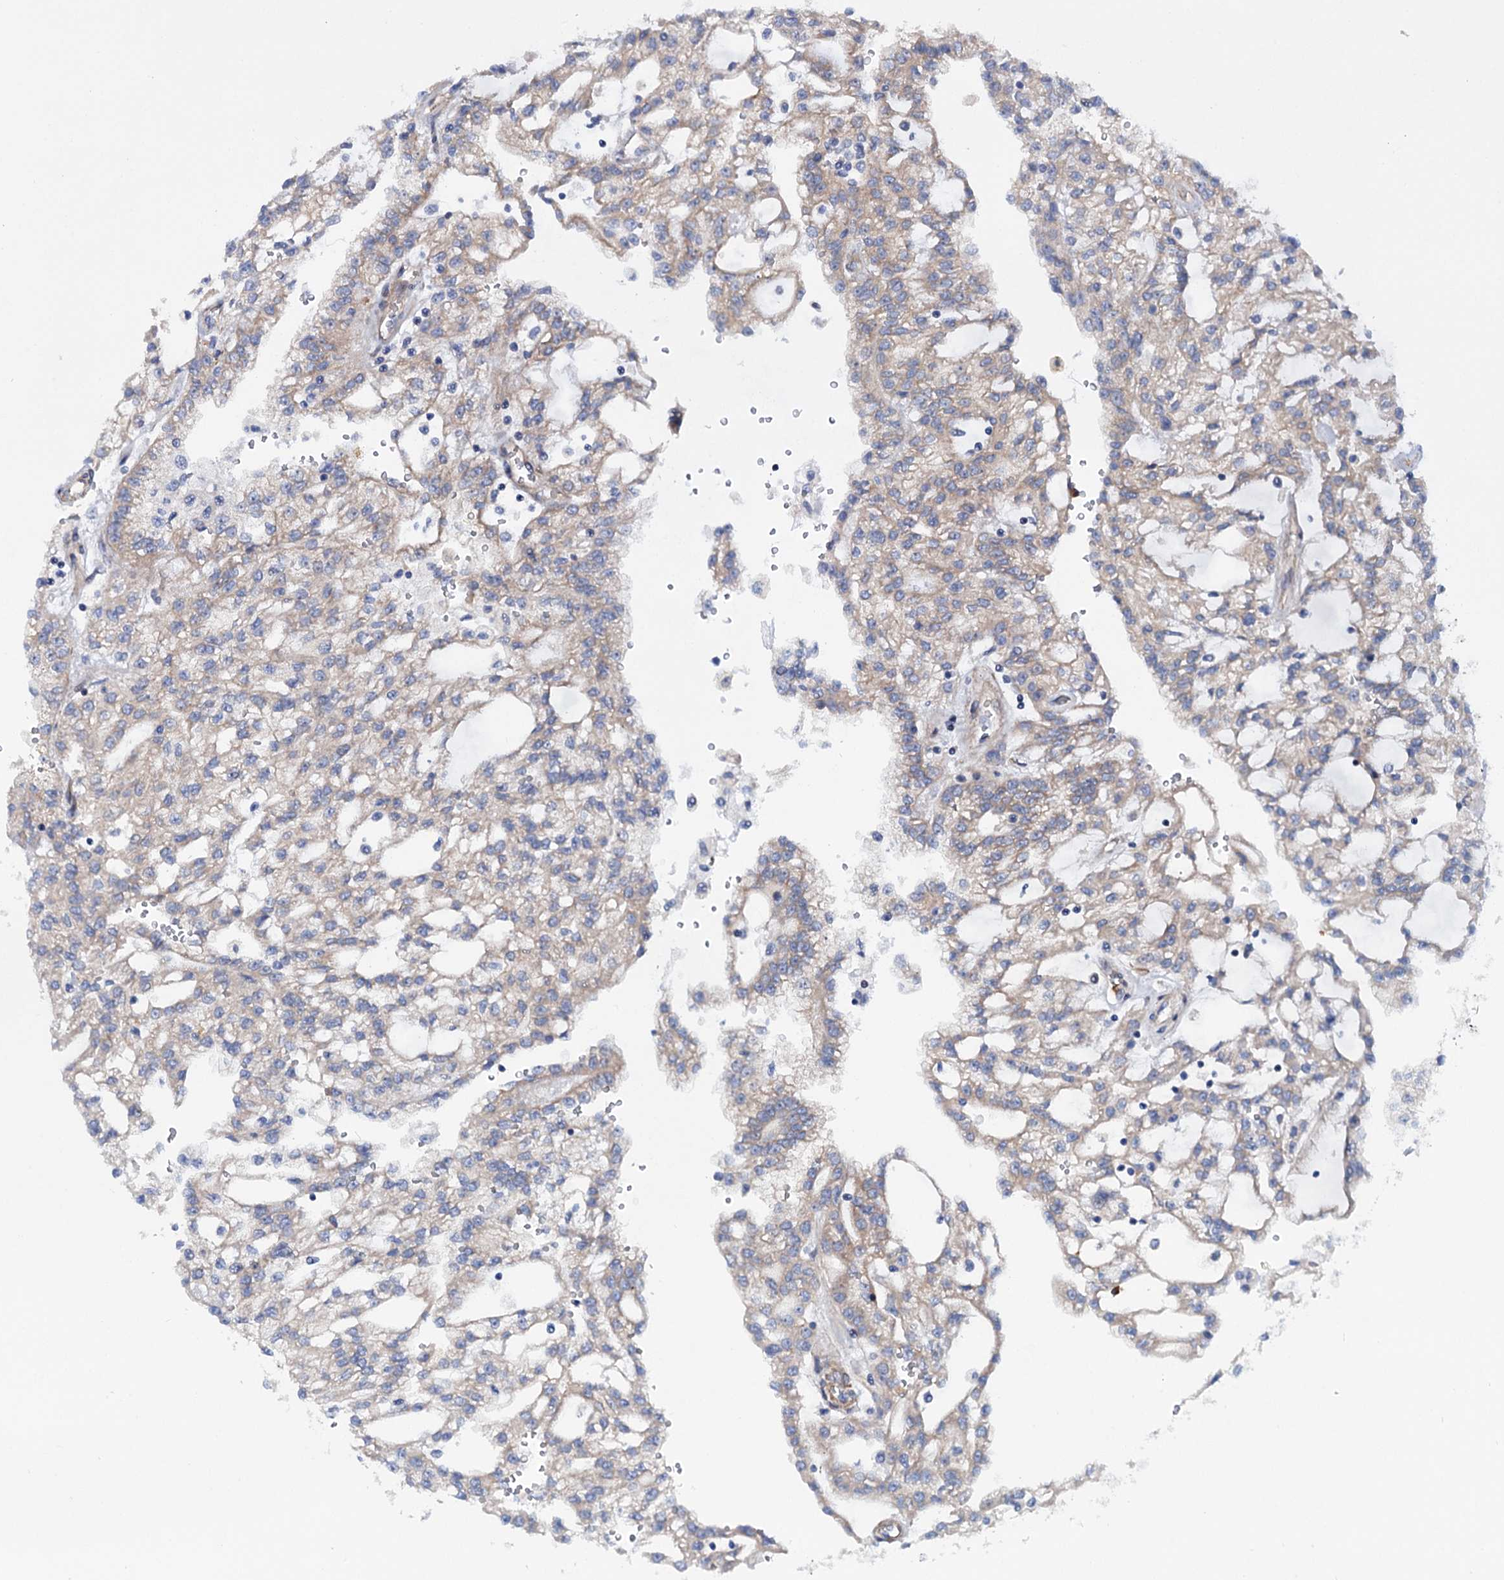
{"staining": {"intensity": "weak", "quantity": "<25%", "location": "cytoplasmic/membranous"}, "tissue": "renal cancer", "cell_type": "Tumor cells", "image_type": "cancer", "snomed": [{"axis": "morphology", "description": "Adenocarcinoma, NOS"}, {"axis": "topography", "description": "Kidney"}], "caption": "The image demonstrates no staining of tumor cells in renal cancer.", "gene": "THAP9", "patient": {"sex": "male", "age": 63}}